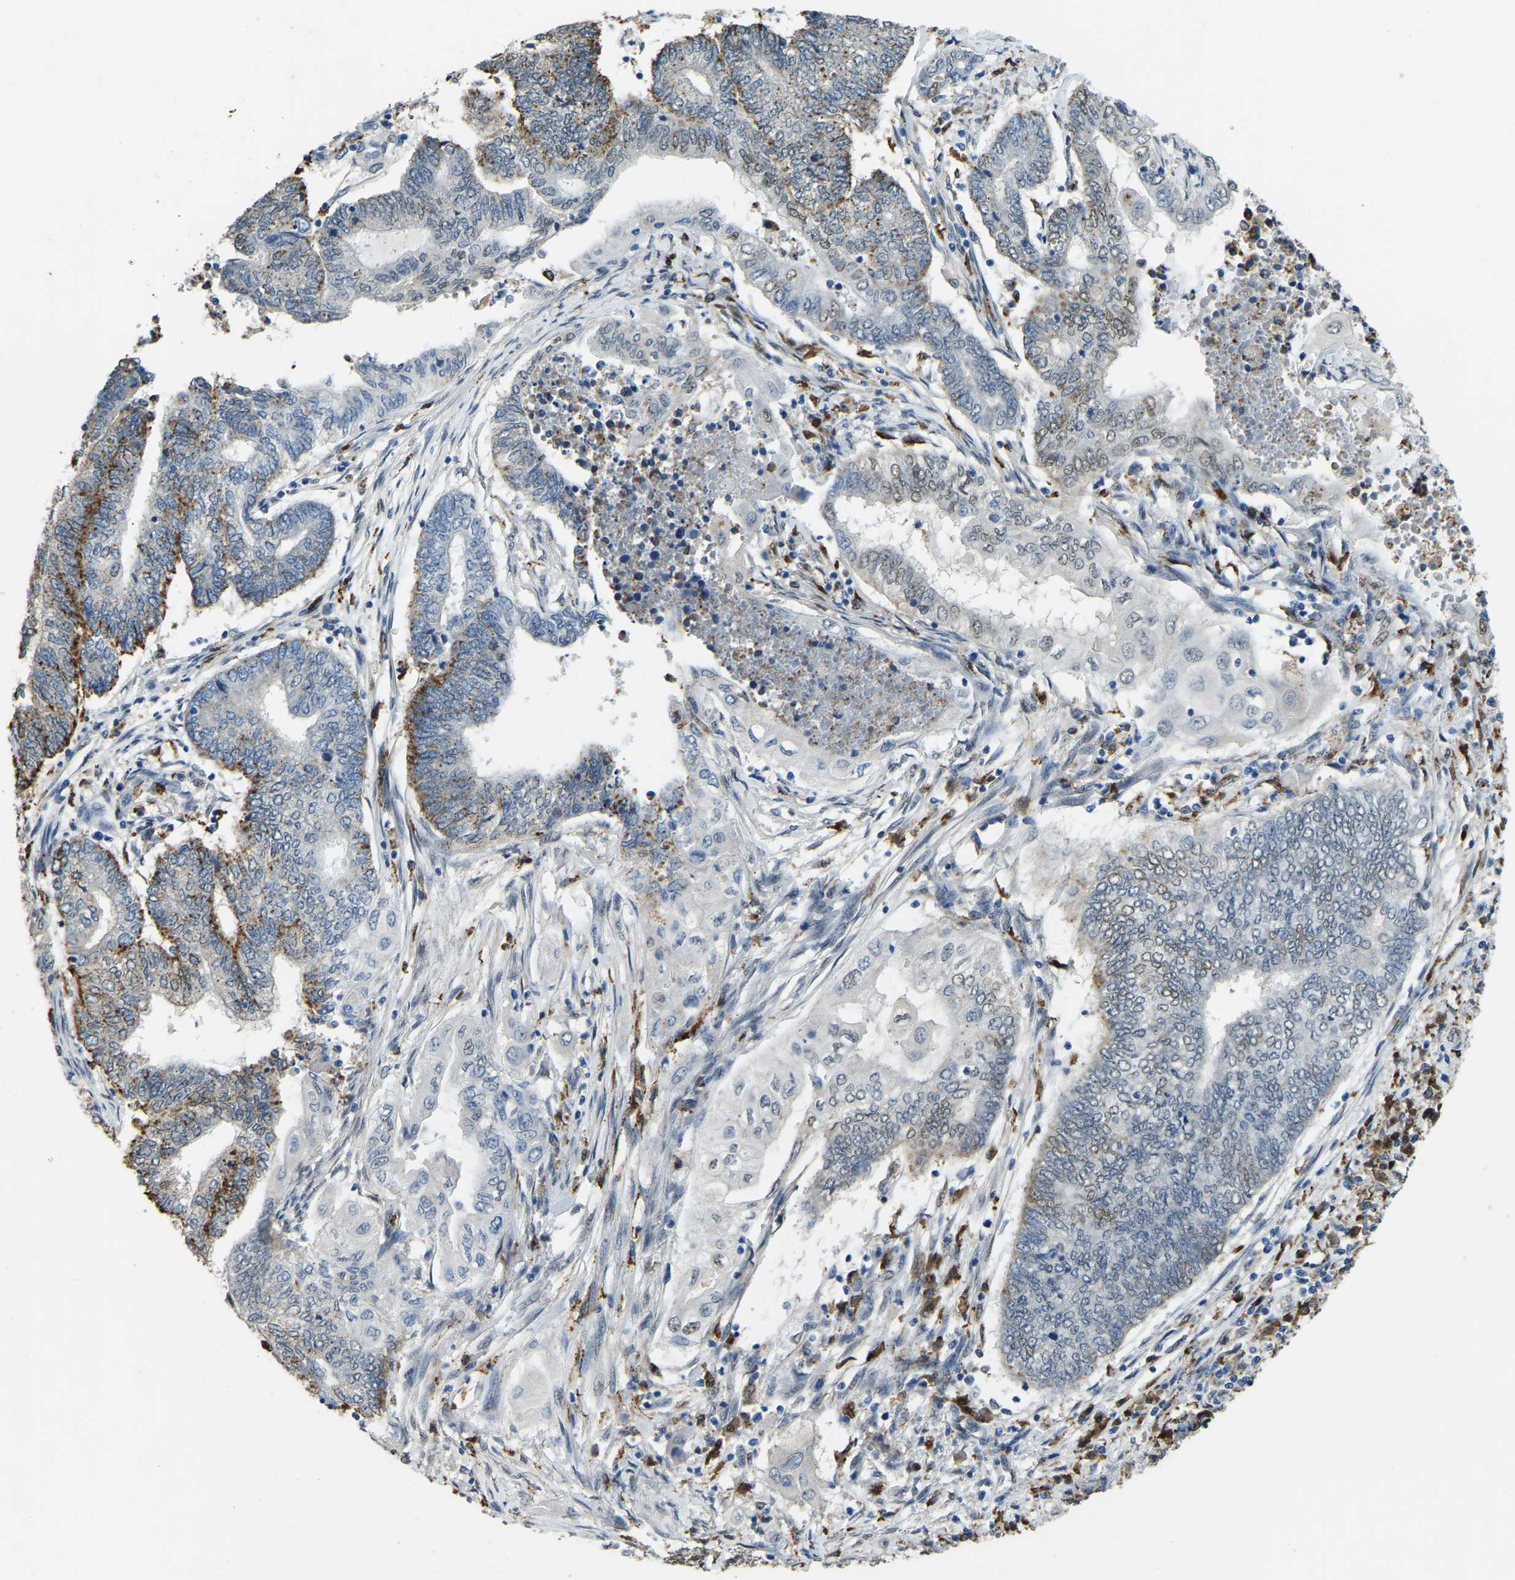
{"staining": {"intensity": "moderate", "quantity": "25%-75%", "location": "cytoplasmic/membranous,nuclear"}, "tissue": "endometrial cancer", "cell_type": "Tumor cells", "image_type": "cancer", "snomed": [{"axis": "morphology", "description": "Adenocarcinoma, NOS"}, {"axis": "topography", "description": "Uterus"}, {"axis": "topography", "description": "Endometrium"}], "caption": "Immunohistochemistry of human adenocarcinoma (endometrial) shows medium levels of moderate cytoplasmic/membranous and nuclear expression in about 25%-75% of tumor cells. The protein of interest is shown in brown color, while the nuclei are stained blue.", "gene": "NANS", "patient": {"sex": "female", "age": 70}}